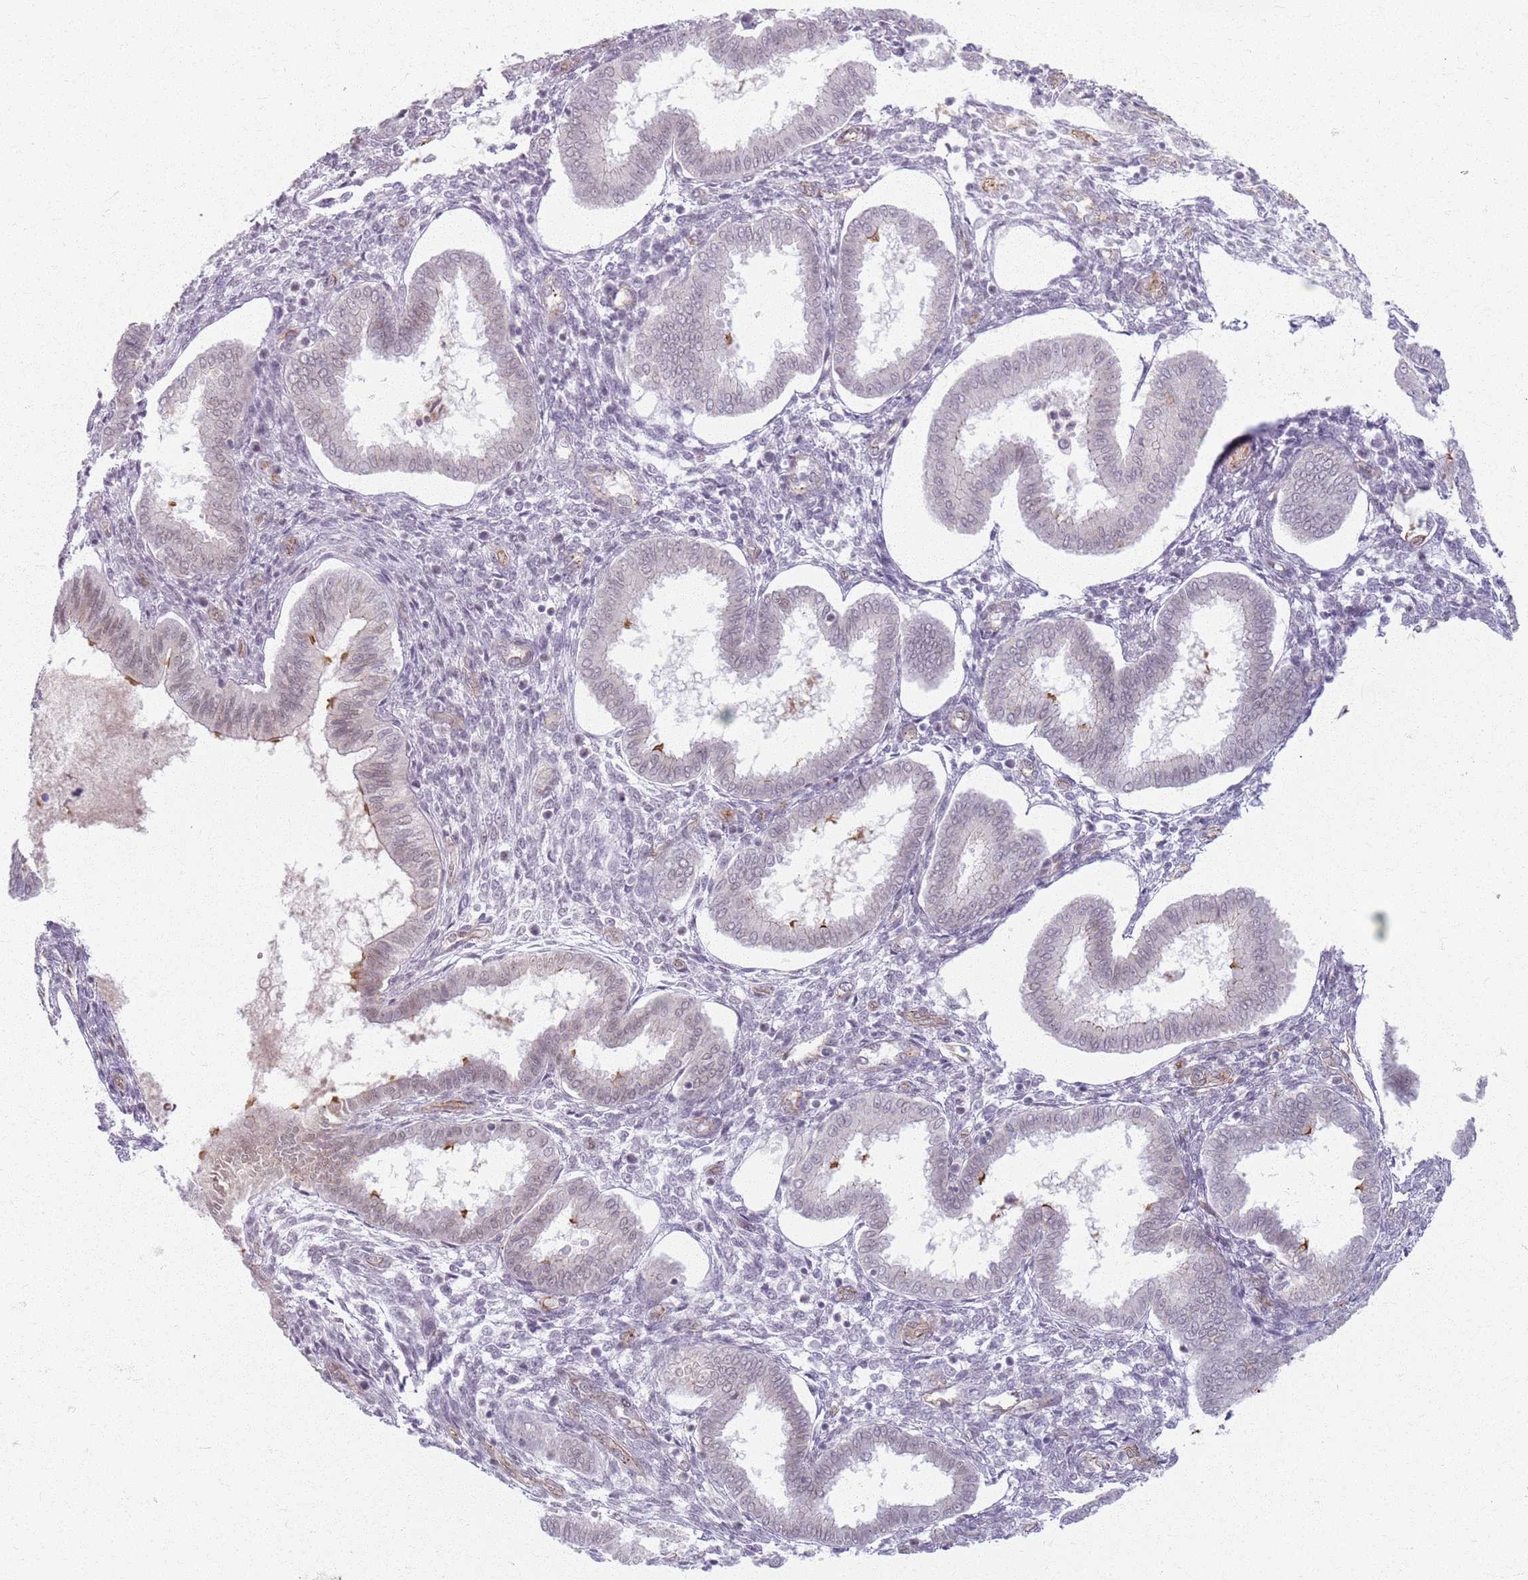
{"staining": {"intensity": "negative", "quantity": "none", "location": "none"}, "tissue": "endometrium", "cell_type": "Cells in endometrial stroma", "image_type": "normal", "snomed": [{"axis": "morphology", "description": "Normal tissue, NOS"}, {"axis": "topography", "description": "Endometrium"}], "caption": "Cells in endometrial stroma show no significant expression in normal endometrium. Nuclei are stained in blue.", "gene": "KCNA5", "patient": {"sex": "female", "age": 24}}